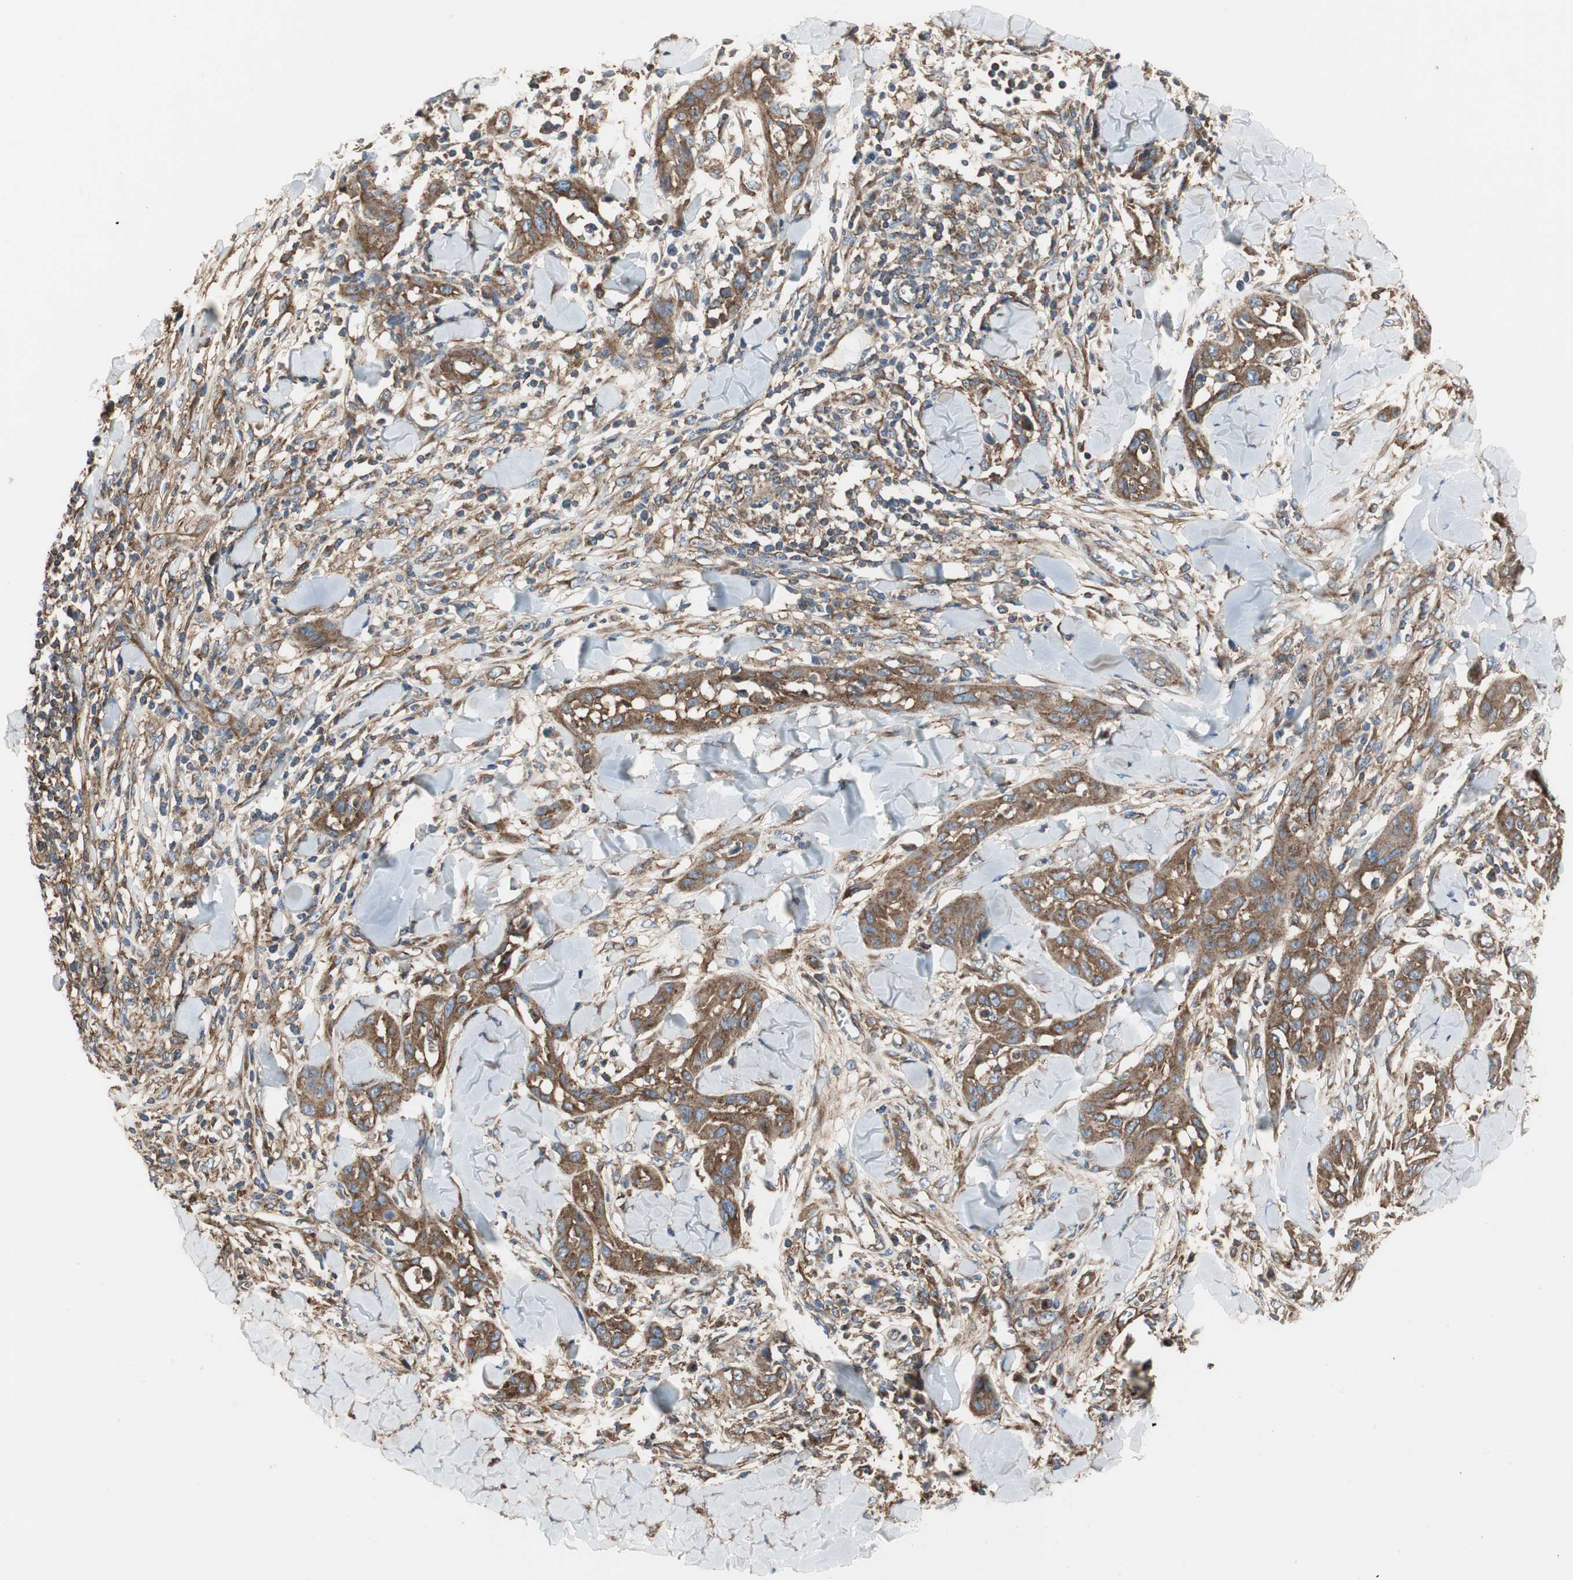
{"staining": {"intensity": "moderate", "quantity": ">75%", "location": "cytoplasmic/membranous"}, "tissue": "skin cancer", "cell_type": "Tumor cells", "image_type": "cancer", "snomed": [{"axis": "morphology", "description": "Squamous cell carcinoma, NOS"}, {"axis": "topography", "description": "Skin"}], "caption": "High-magnification brightfield microscopy of skin squamous cell carcinoma stained with DAB (3,3'-diaminobenzidine) (brown) and counterstained with hematoxylin (blue). tumor cells exhibit moderate cytoplasmic/membranous positivity is present in approximately>75% of cells.", "gene": "H6PD", "patient": {"sex": "male", "age": 24}}